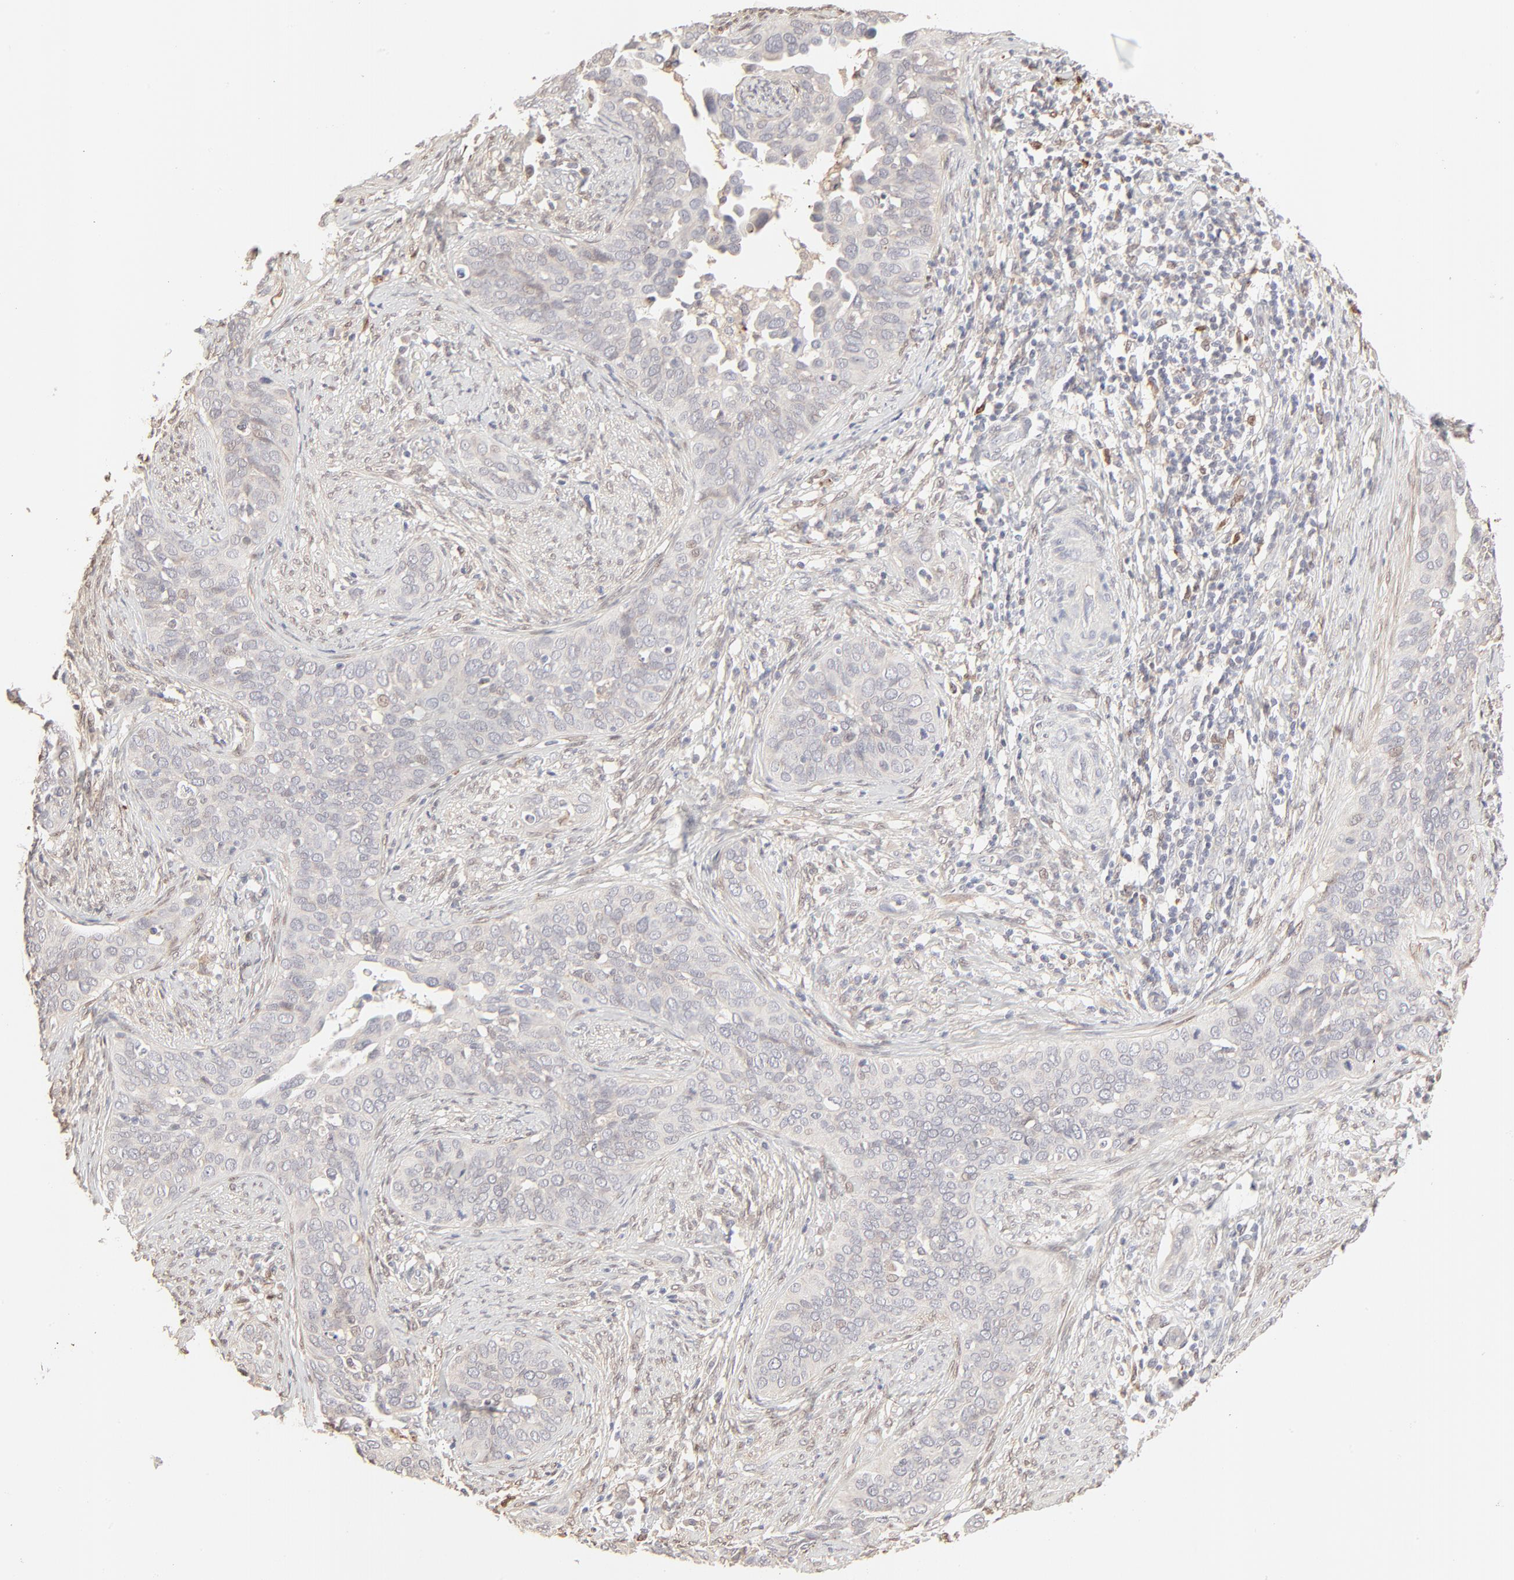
{"staining": {"intensity": "negative", "quantity": "none", "location": "none"}, "tissue": "cervical cancer", "cell_type": "Tumor cells", "image_type": "cancer", "snomed": [{"axis": "morphology", "description": "Squamous cell carcinoma, NOS"}, {"axis": "topography", "description": "Cervix"}], "caption": "Micrograph shows no protein expression in tumor cells of cervical cancer tissue. (Stains: DAB (3,3'-diaminobenzidine) immunohistochemistry (IHC) with hematoxylin counter stain, Microscopy: brightfield microscopy at high magnification).", "gene": "LGALS2", "patient": {"sex": "female", "age": 31}}